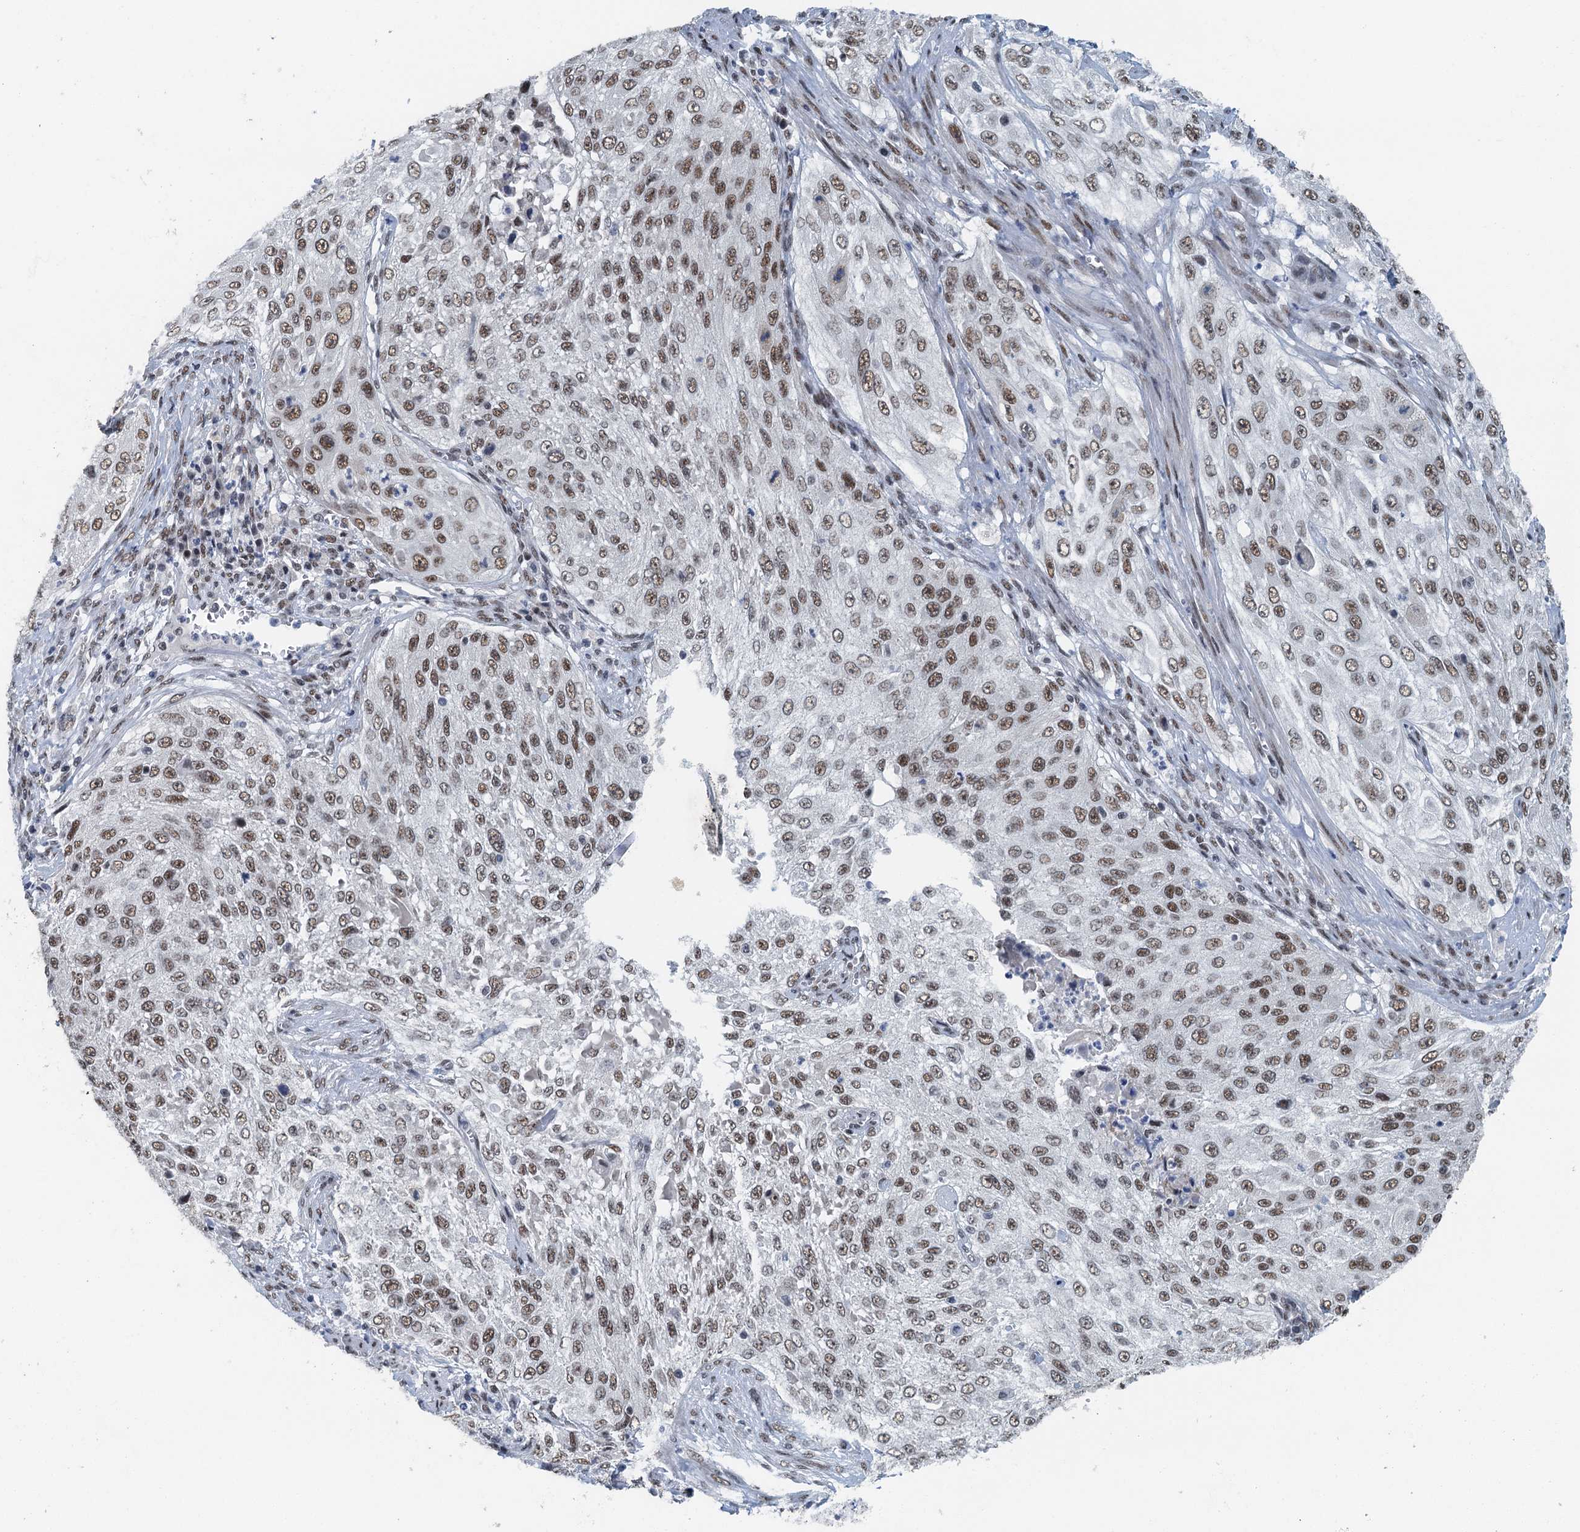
{"staining": {"intensity": "moderate", "quantity": ">75%", "location": "nuclear"}, "tissue": "cervical cancer", "cell_type": "Tumor cells", "image_type": "cancer", "snomed": [{"axis": "morphology", "description": "Squamous cell carcinoma, NOS"}, {"axis": "topography", "description": "Cervix"}], "caption": "Immunohistochemical staining of cervical squamous cell carcinoma reveals moderate nuclear protein expression in approximately >75% of tumor cells. The staining was performed using DAB (3,3'-diaminobenzidine) to visualize the protein expression in brown, while the nuclei were stained in blue with hematoxylin (Magnification: 20x).", "gene": "MTA3", "patient": {"sex": "female", "age": 42}}